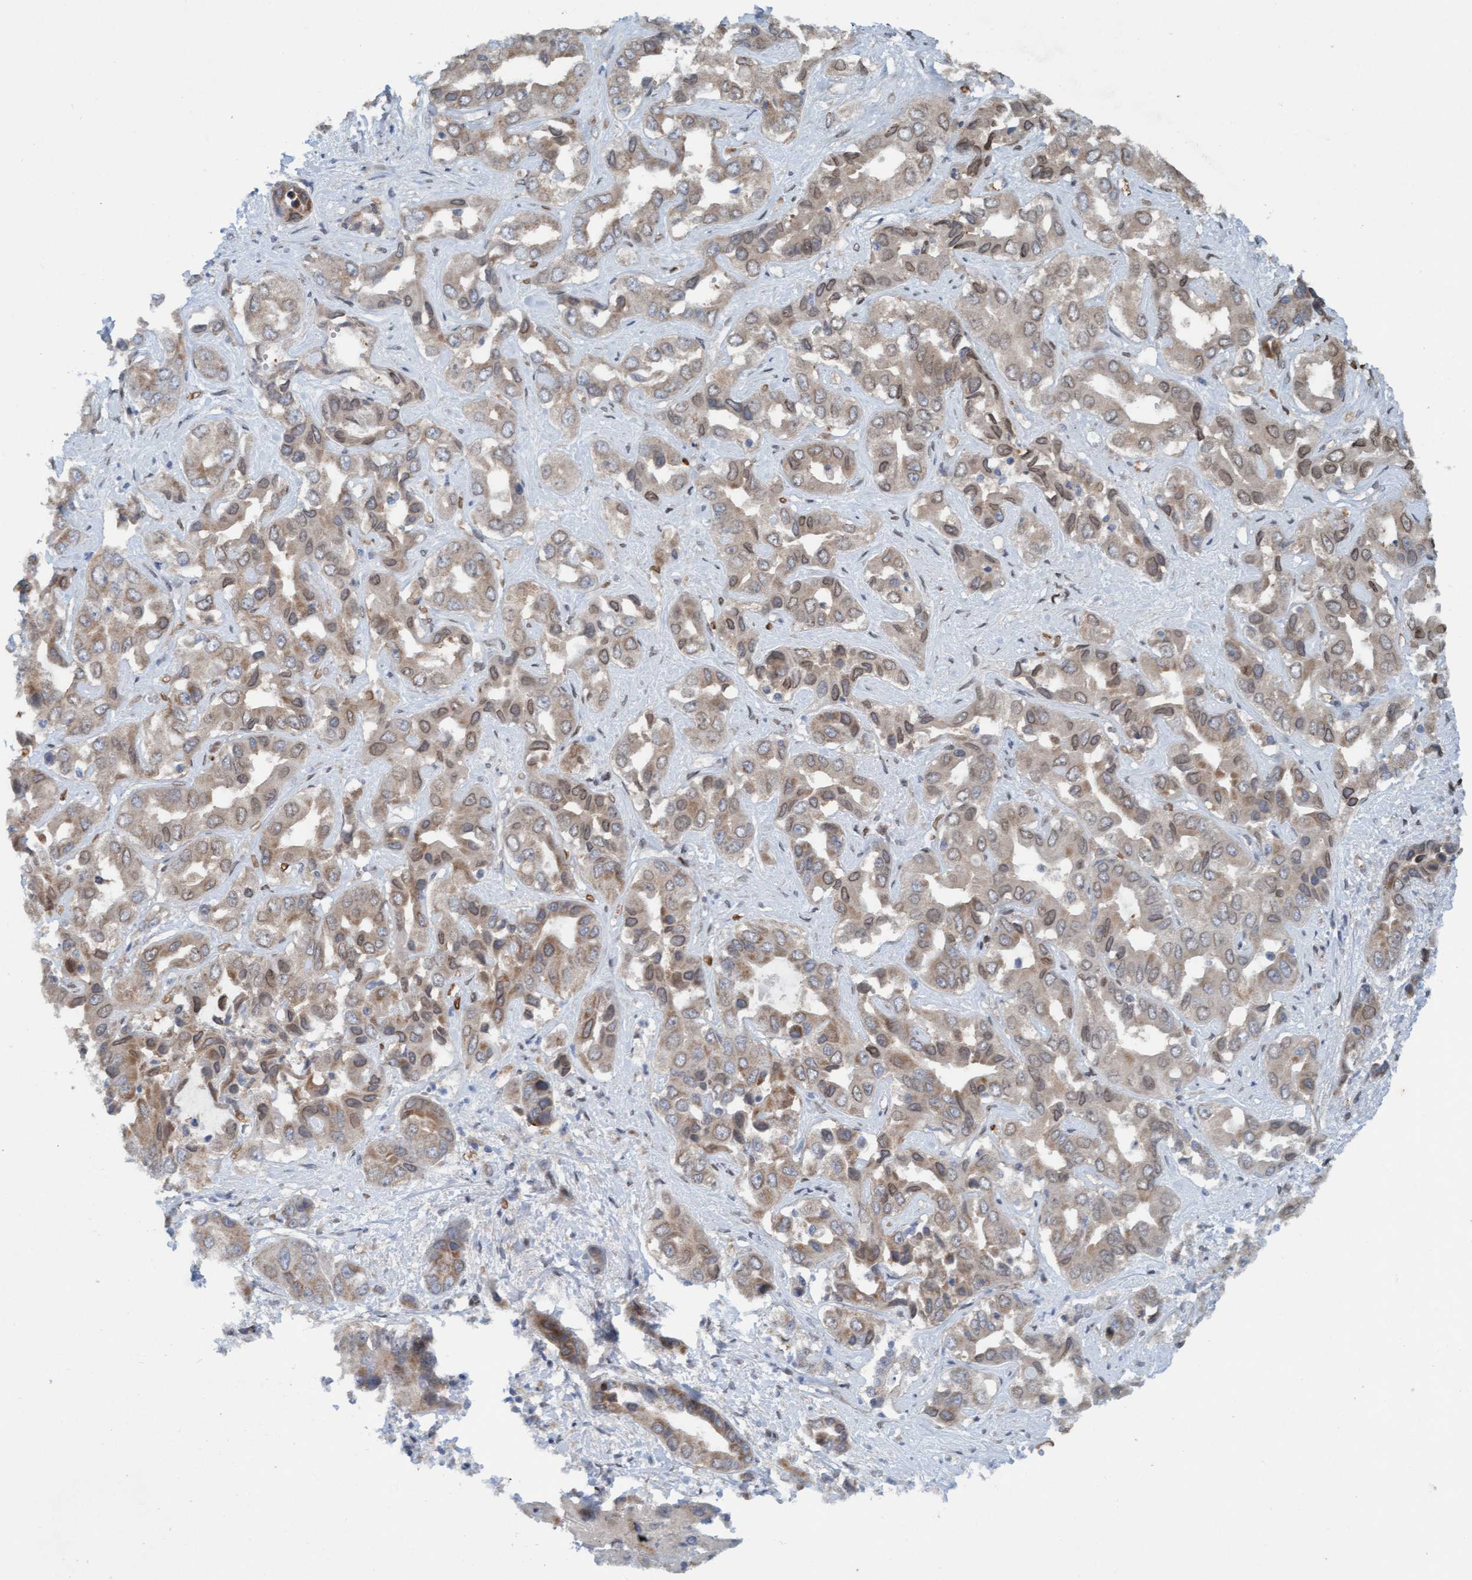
{"staining": {"intensity": "weak", "quantity": ">75%", "location": "cytoplasmic/membranous"}, "tissue": "liver cancer", "cell_type": "Tumor cells", "image_type": "cancer", "snomed": [{"axis": "morphology", "description": "Cholangiocarcinoma"}, {"axis": "topography", "description": "Liver"}], "caption": "Immunohistochemistry (DAB (3,3'-diaminobenzidine)) staining of human cholangiocarcinoma (liver) reveals weak cytoplasmic/membranous protein positivity in approximately >75% of tumor cells.", "gene": "MRPS23", "patient": {"sex": "female", "age": 52}}